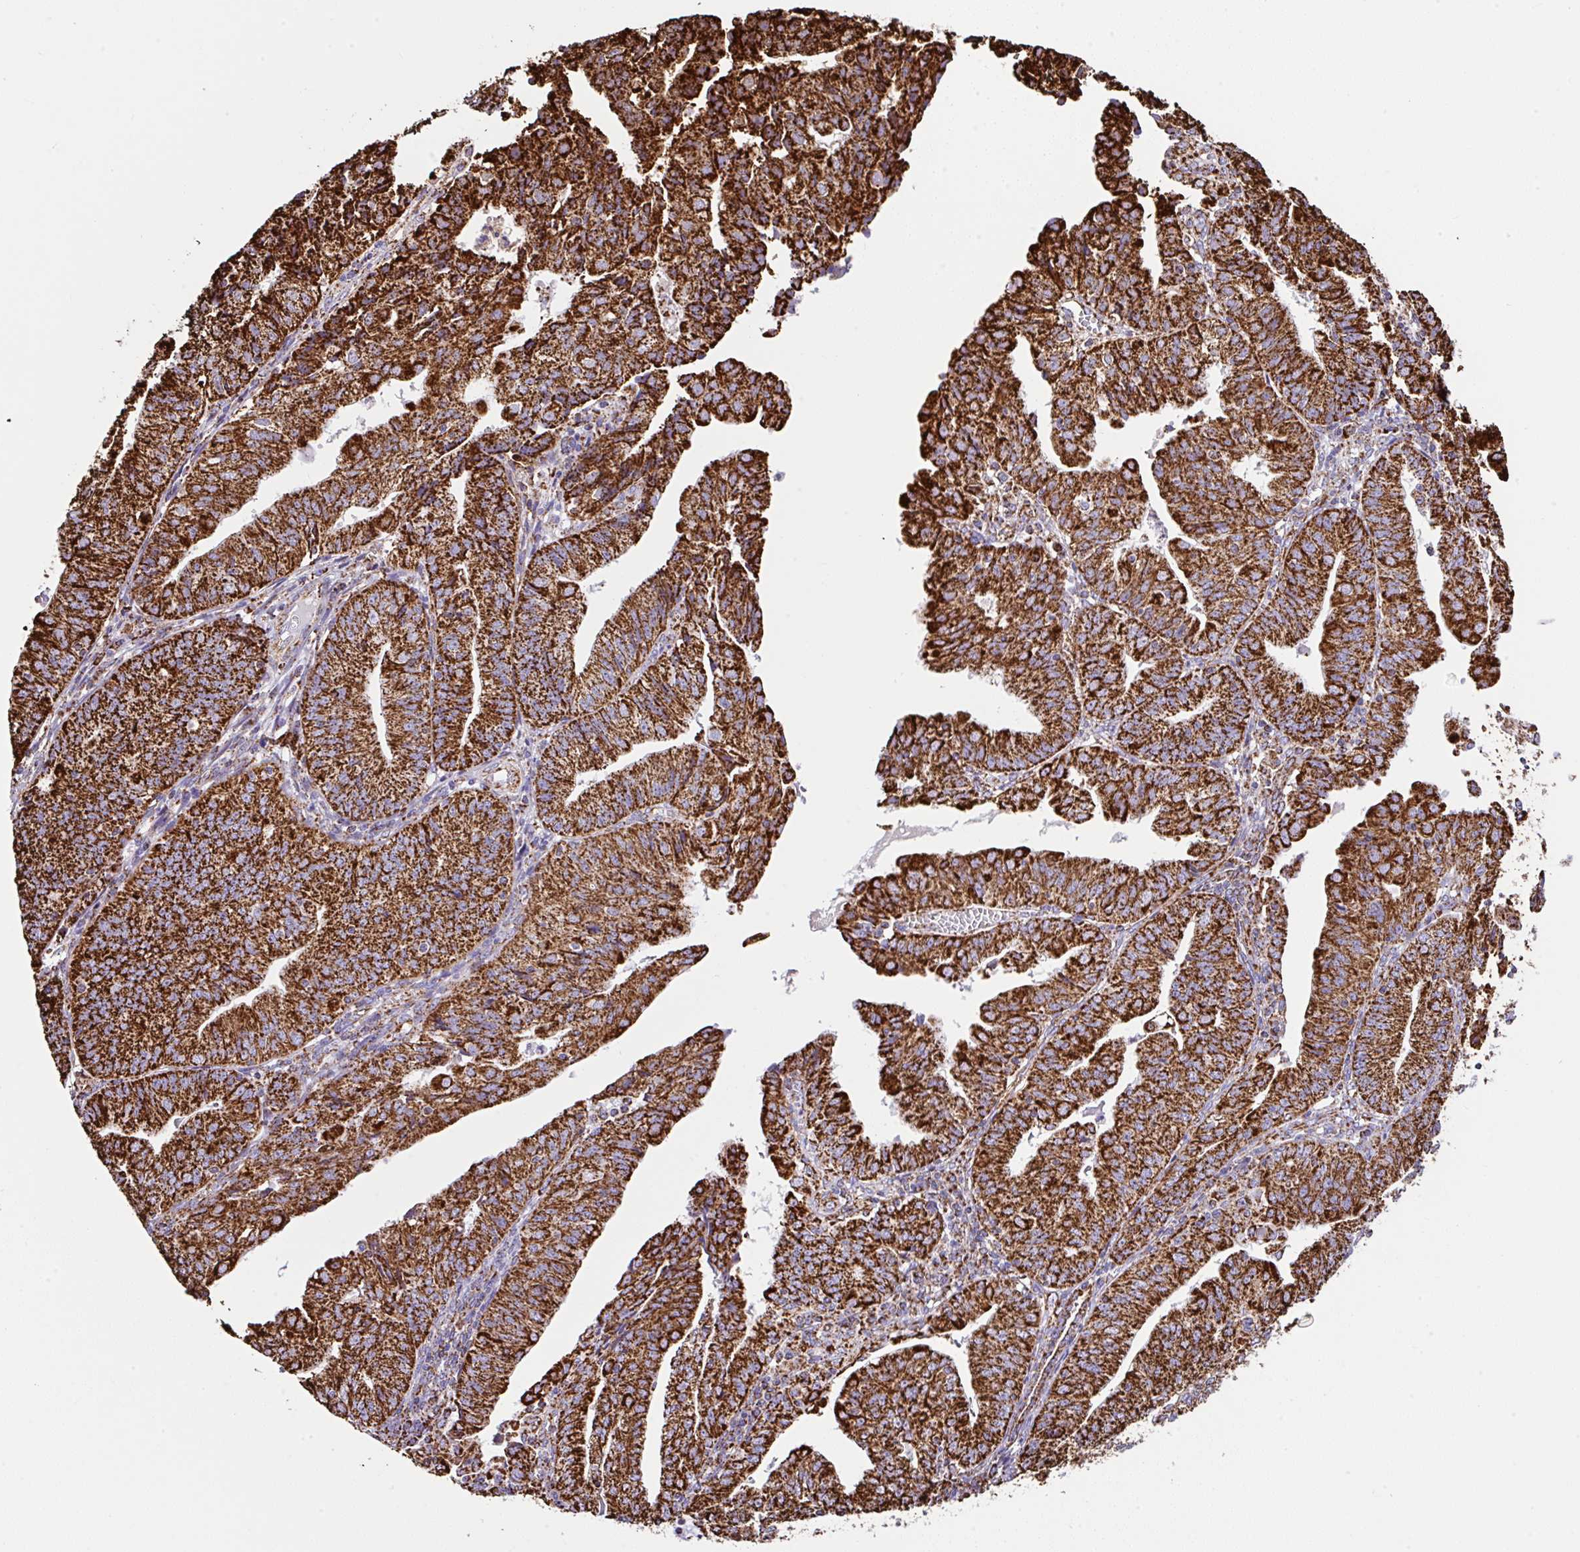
{"staining": {"intensity": "strong", "quantity": ">75%", "location": "cytoplasmic/membranous"}, "tissue": "endometrial cancer", "cell_type": "Tumor cells", "image_type": "cancer", "snomed": [{"axis": "morphology", "description": "Adenocarcinoma, NOS"}, {"axis": "topography", "description": "Endometrium"}], "caption": "IHC of human endometrial adenocarcinoma reveals high levels of strong cytoplasmic/membranous positivity in approximately >75% of tumor cells.", "gene": "ANKRD33B", "patient": {"sex": "female", "age": 56}}